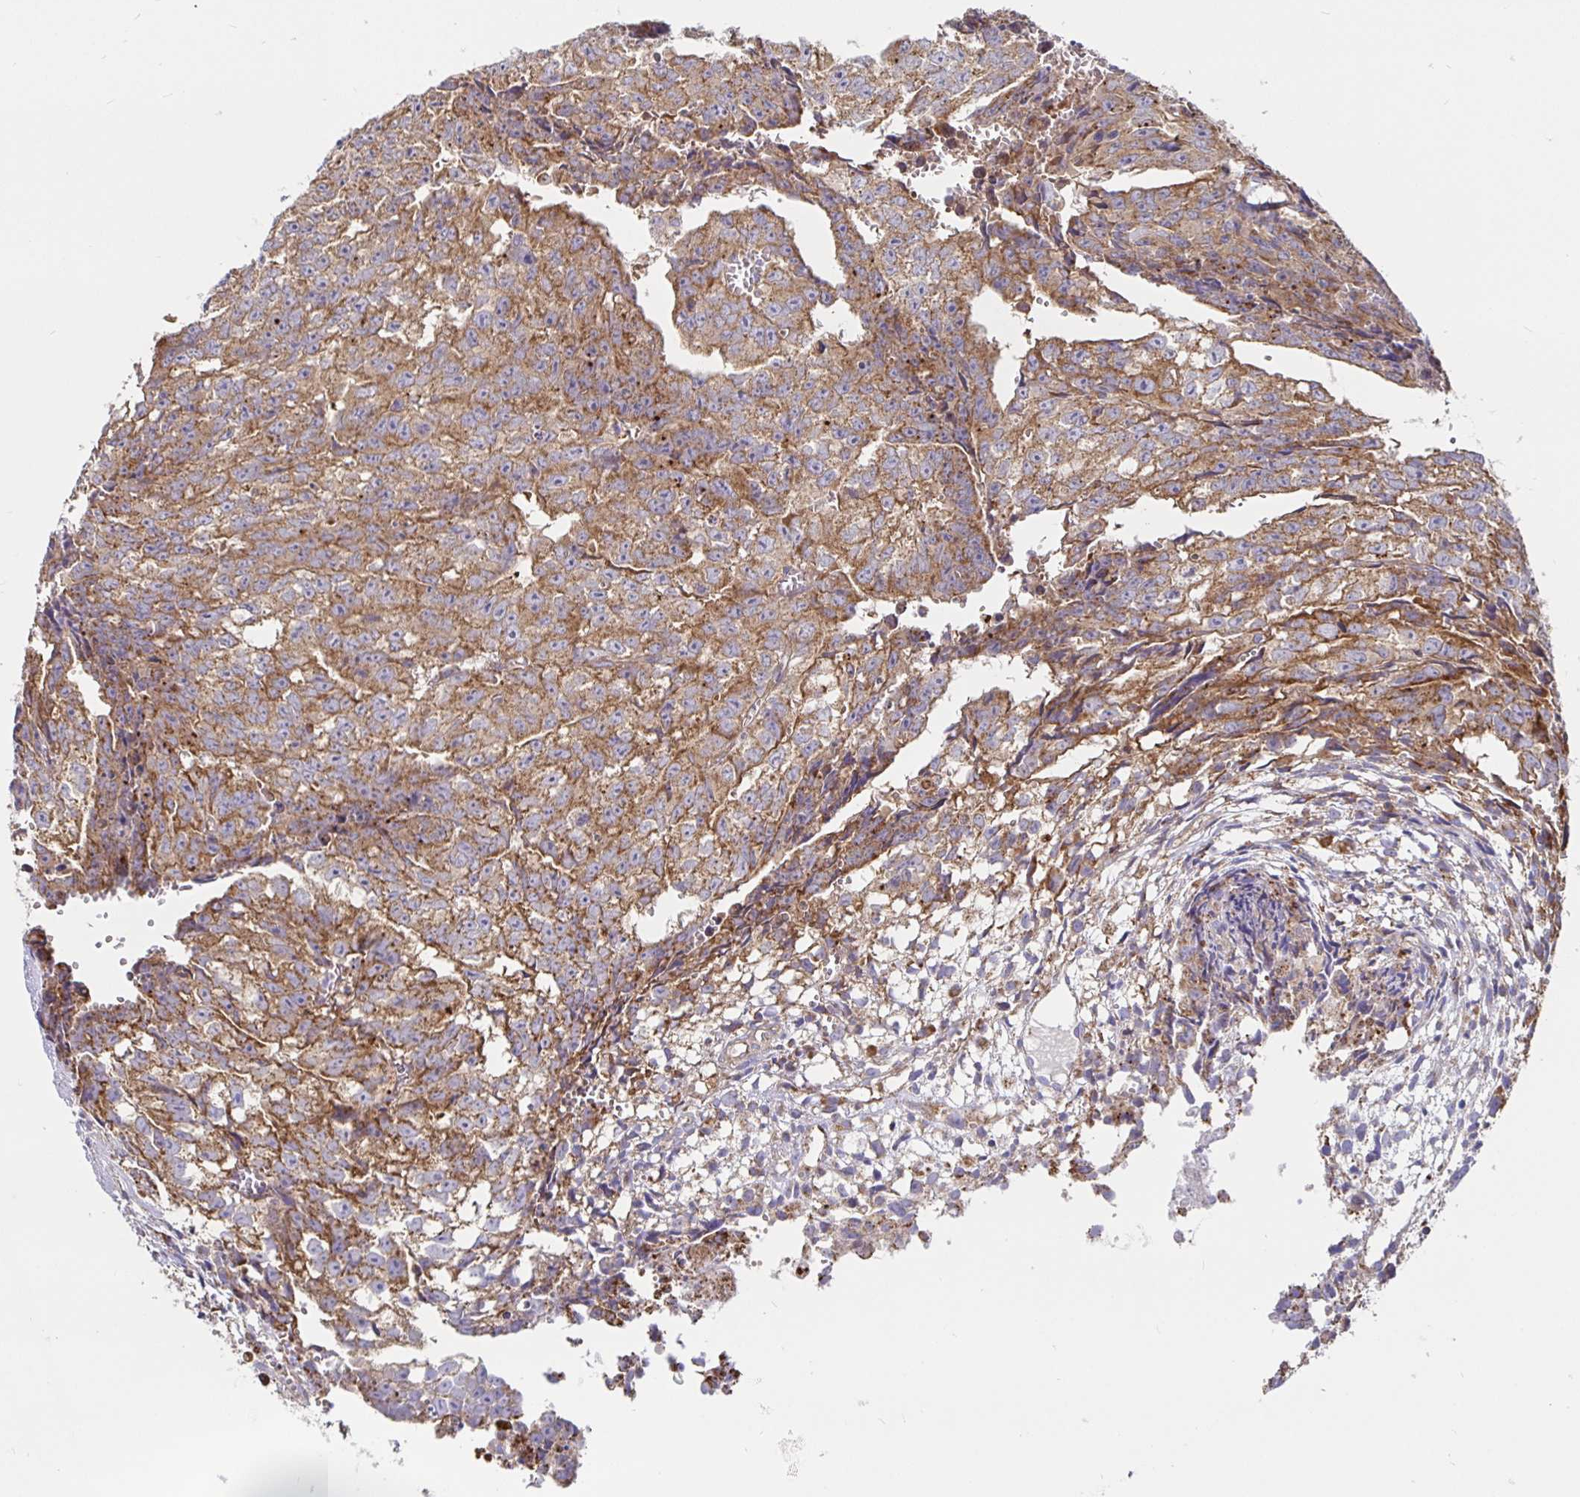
{"staining": {"intensity": "moderate", "quantity": ">75%", "location": "cytoplasmic/membranous"}, "tissue": "testis cancer", "cell_type": "Tumor cells", "image_type": "cancer", "snomed": [{"axis": "morphology", "description": "Carcinoma, Embryonal, NOS"}, {"axis": "morphology", "description": "Teratoma, malignant, NOS"}, {"axis": "topography", "description": "Testis"}], "caption": "High-power microscopy captured an immunohistochemistry (IHC) photomicrograph of testis cancer, revealing moderate cytoplasmic/membranous staining in approximately >75% of tumor cells.", "gene": "PRDX3", "patient": {"sex": "male", "age": 24}}